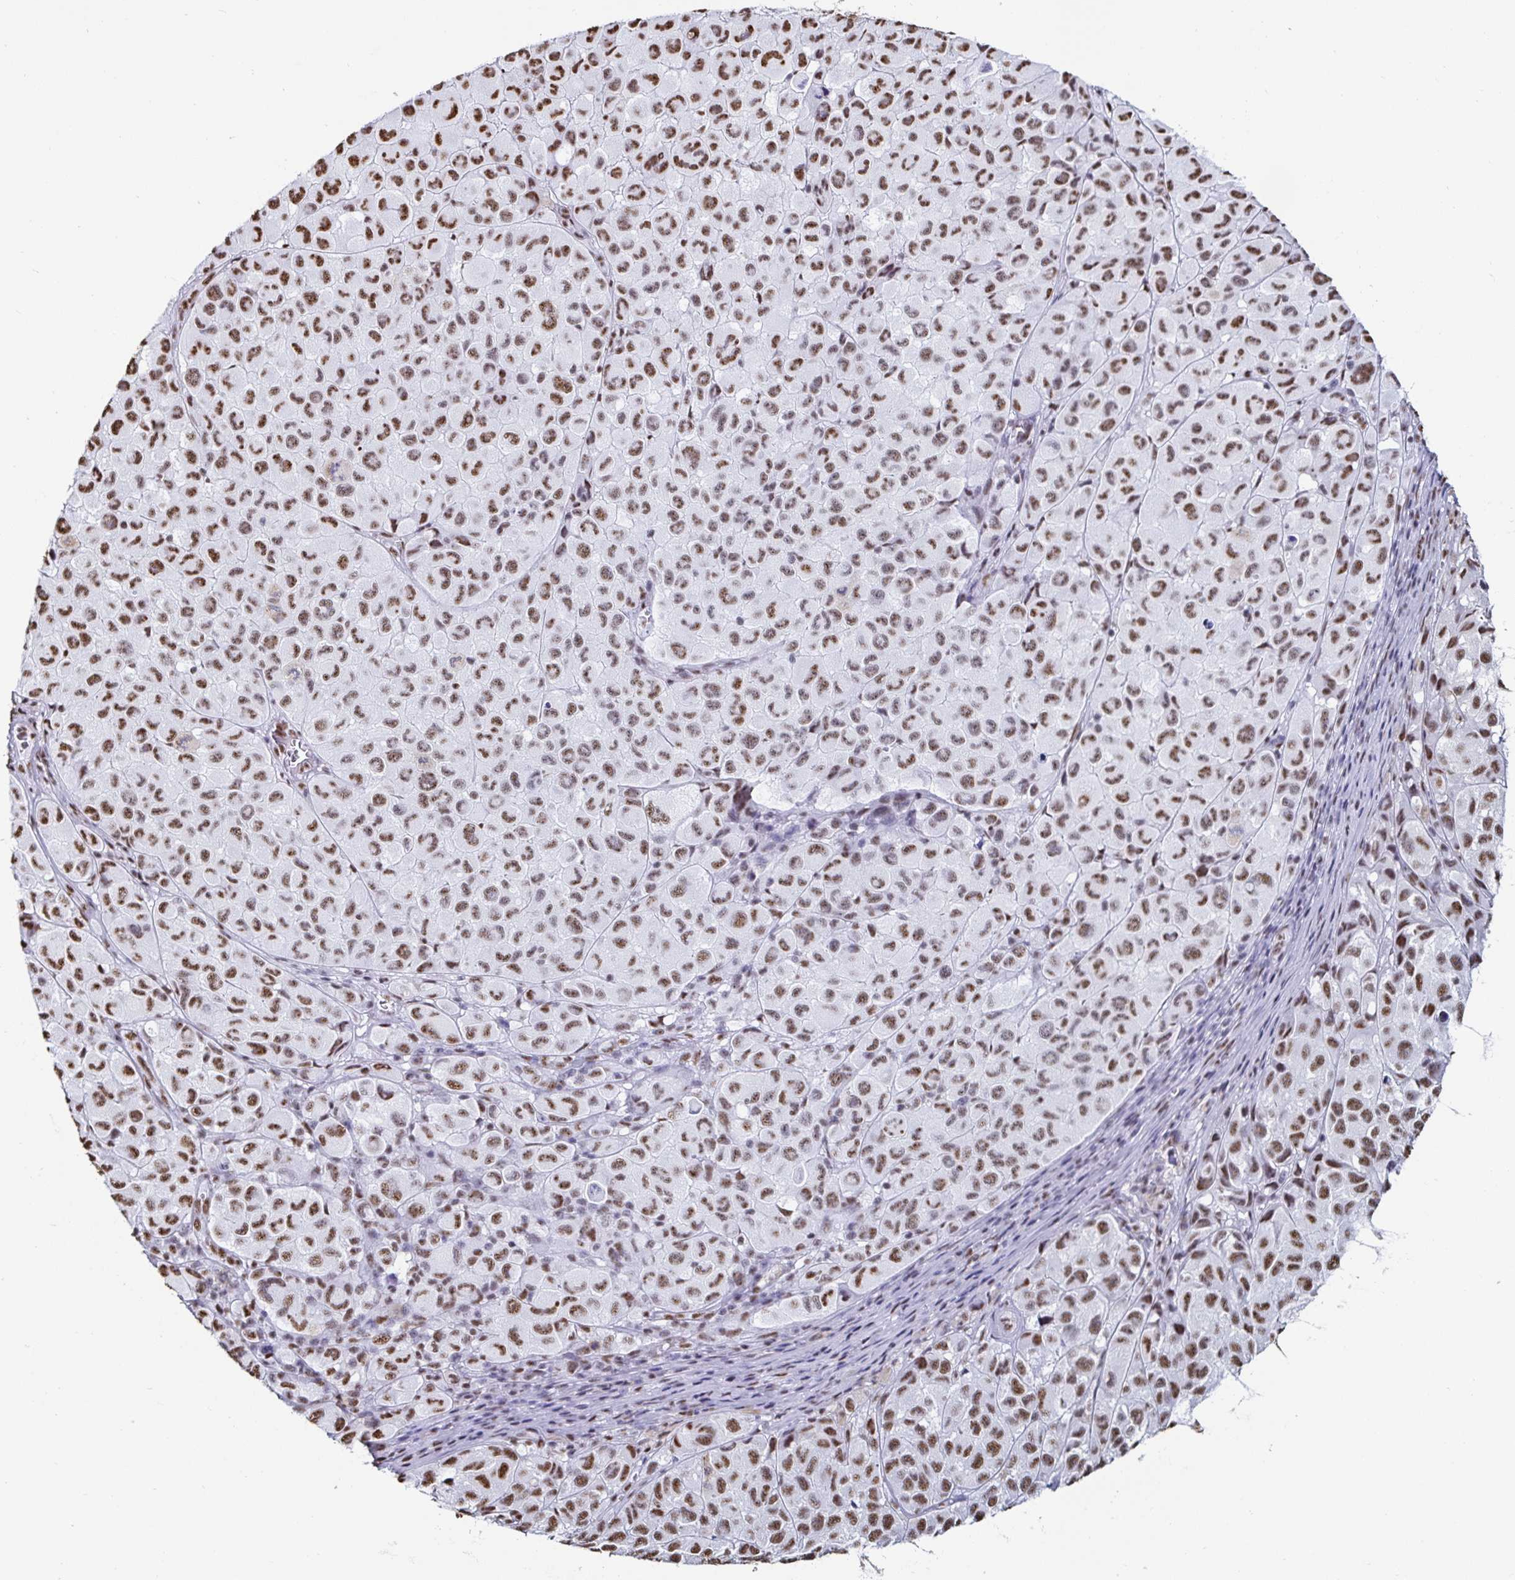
{"staining": {"intensity": "strong", "quantity": ">75%", "location": "nuclear"}, "tissue": "melanoma", "cell_type": "Tumor cells", "image_type": "cancer", "snomed": [{"axis": "morphology", "description": "Malignant melanoma, NOS"}, {"axis": "topography", "description": "Skin"}], "caption": "A brown stain labels strong nuclear staining of a protein in melanoma tumor cells.", "gene": "DDX39B", "patient": {"sex": "male", "age": 93}}